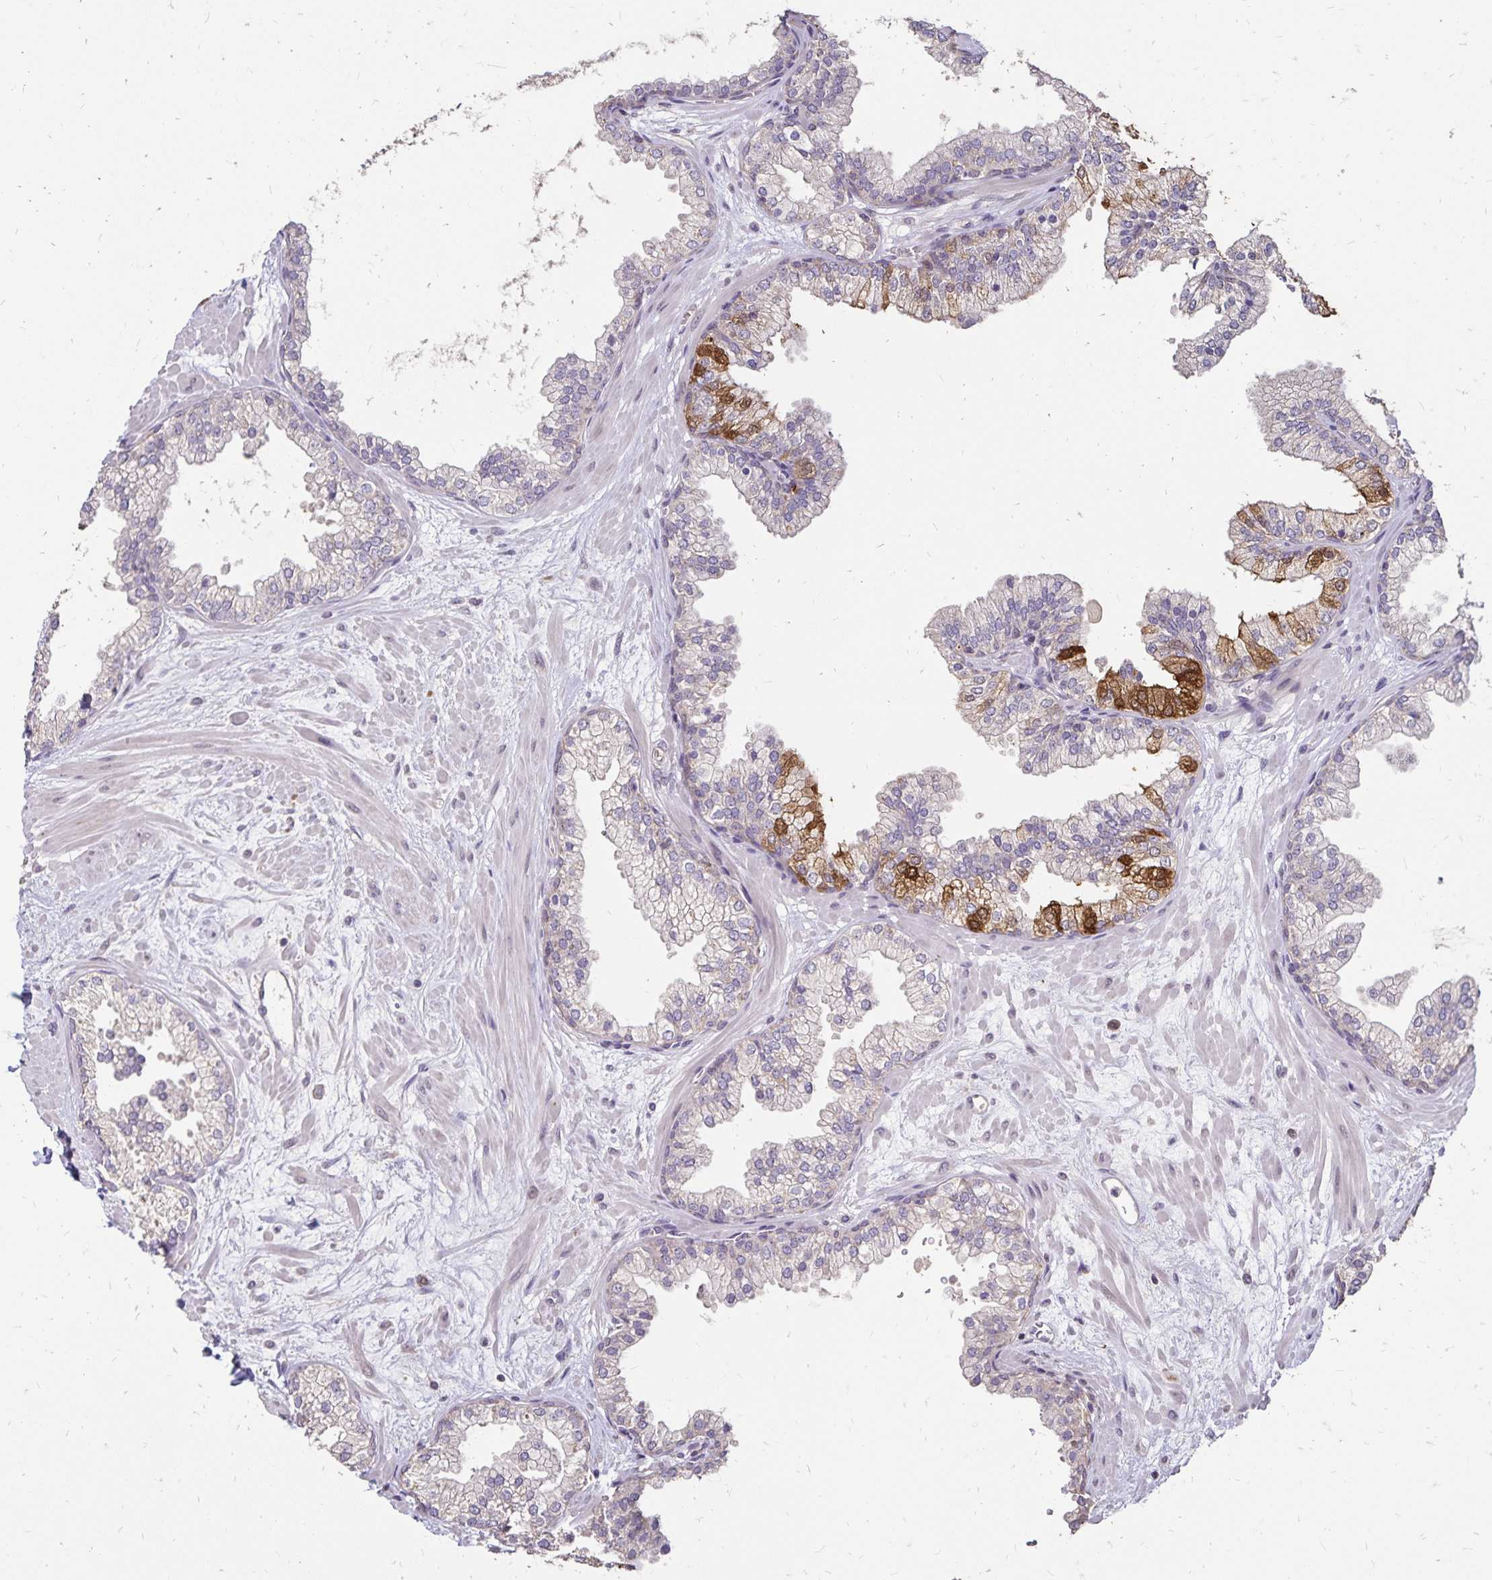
{"staining": {"intensity": "strong", "quantity": "<25%", "location": "cytoplasmic/membranous"}, "tissue": "prostate", "cell_type": "Glandular cells", "image_type": "normal", "snomed": [{"axis": "morphology", "description": "Normal tissue, NOS"}, {"axis": "topography", "description": "Prostate"}, {"axis": "topography", "description": "Peripheral nerve tissue"}], "caption": "Glandular cells exhibit medium levels of strong cytoplasmic/membranous expression in about <25% of cells in normal prostate.", "gene": "EMC10", "patient": {"sex": "male", "age": 61}}